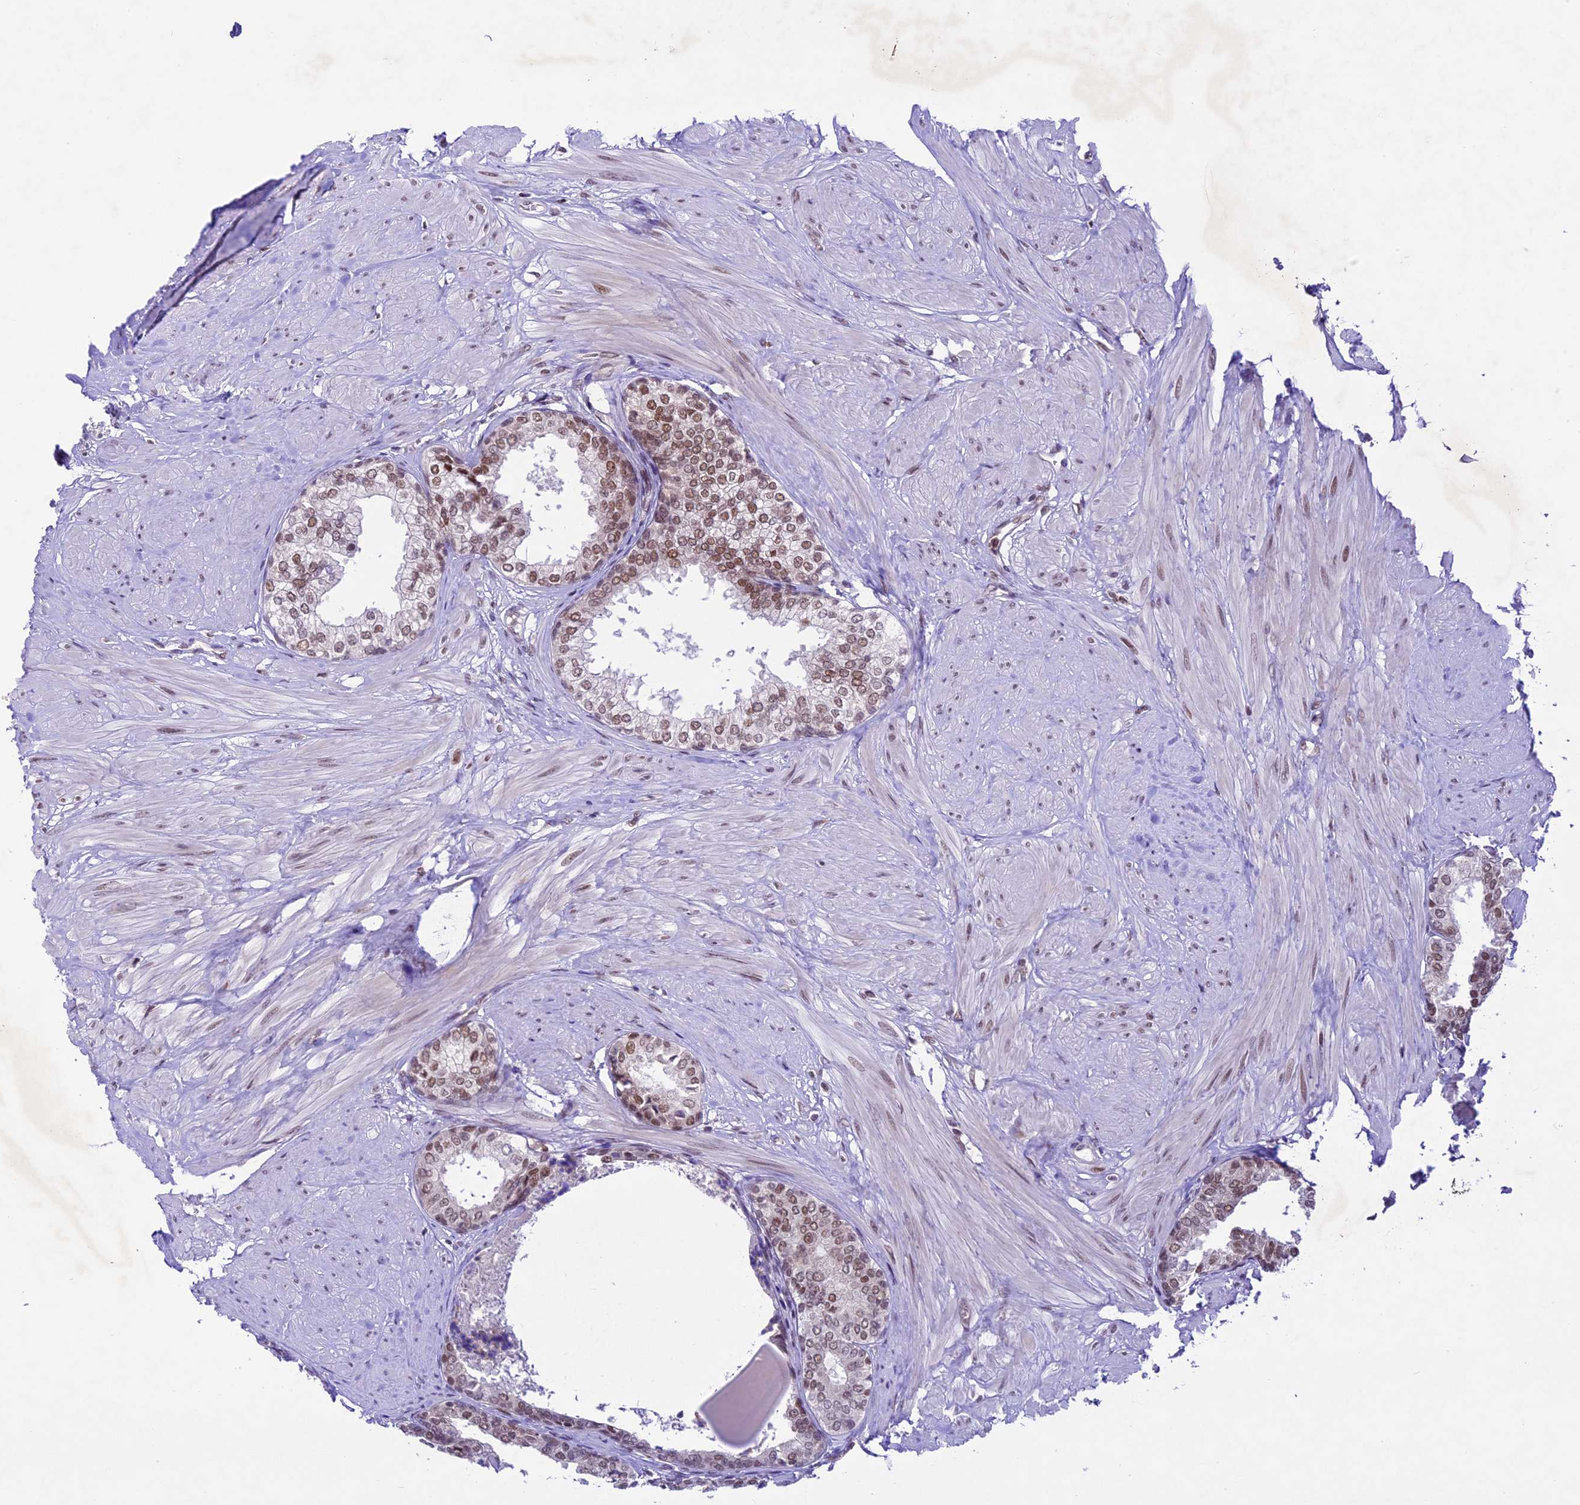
{"staining": {"intensity": "moderate", "quantity": ">75%", "location": "nuclear"}, "tissue": "prostate", "cell_type": "Glandular cells", "image_type": "normal", "snomed": [{"axis": "morphology", "description": "Normal tissue, NOS"}, {"axis": "topography", "description": "Prostate"}], "caption": "Prostate was stained to show a protein in brown. There is medium levels of moderate nuclear staining in approximately >75% of glandular cells. (IHC, brightfield microscopy, high magnification).", "gene": "SHKBP1", "patient": {"sex": "male", "age": 48}}